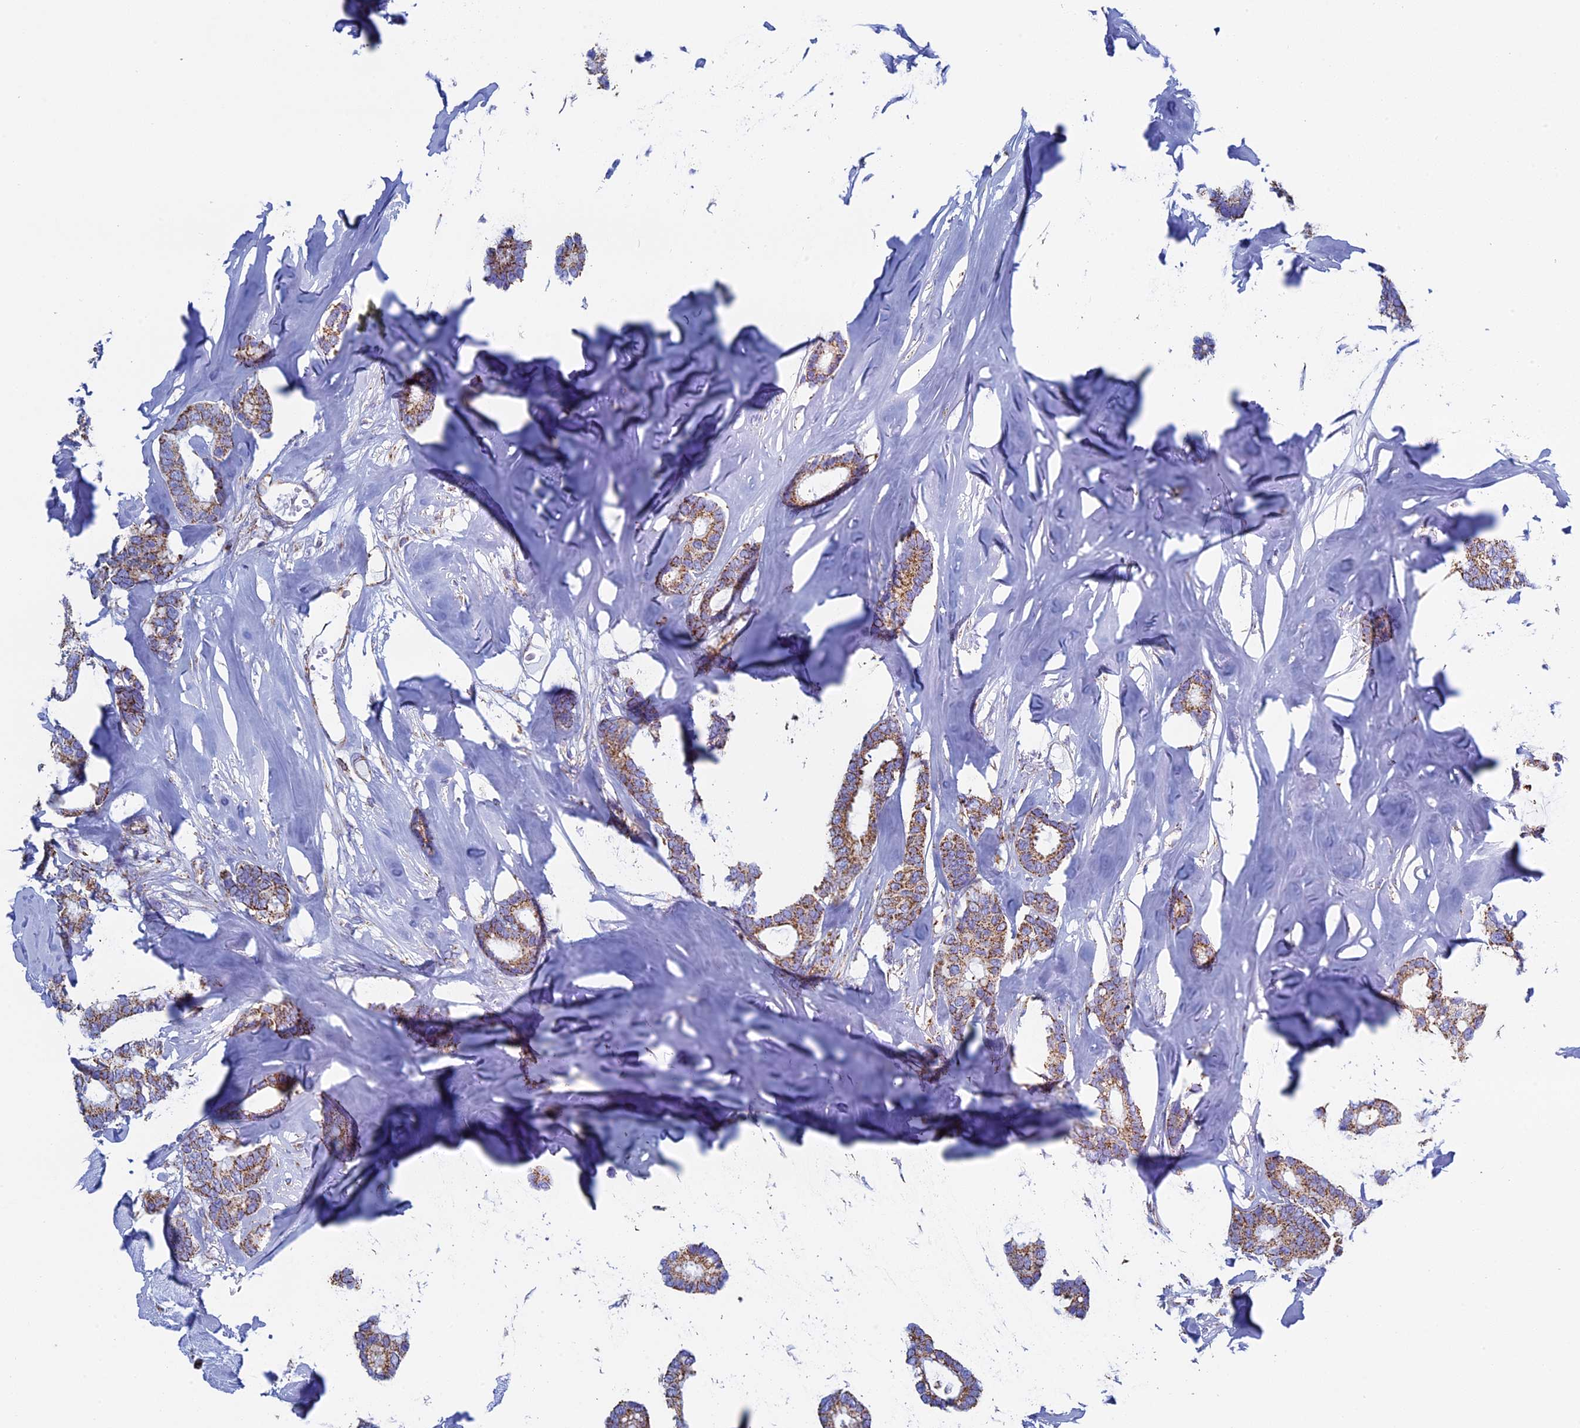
{"staining": {"intensity": "moderate", "quantity": ">75%", "location": "cytoplasmic/membranous"}, "tissue": "breast cancer", "cell_type": "Tumor cells", "image_type": "cancer", "snomed": [{"axis": "morphology", "description": "Duct carcinoma"}, {"axis": "topography", "description": "Breast"}], "caption": "Protein expression by immunohistochemistry displays moderate cytoplasmic/membranous expression in about >75% of tumor cells in breast cancer.", "gene": "UQCRFS1", "patient": {"sex": "female", "age": 87}}